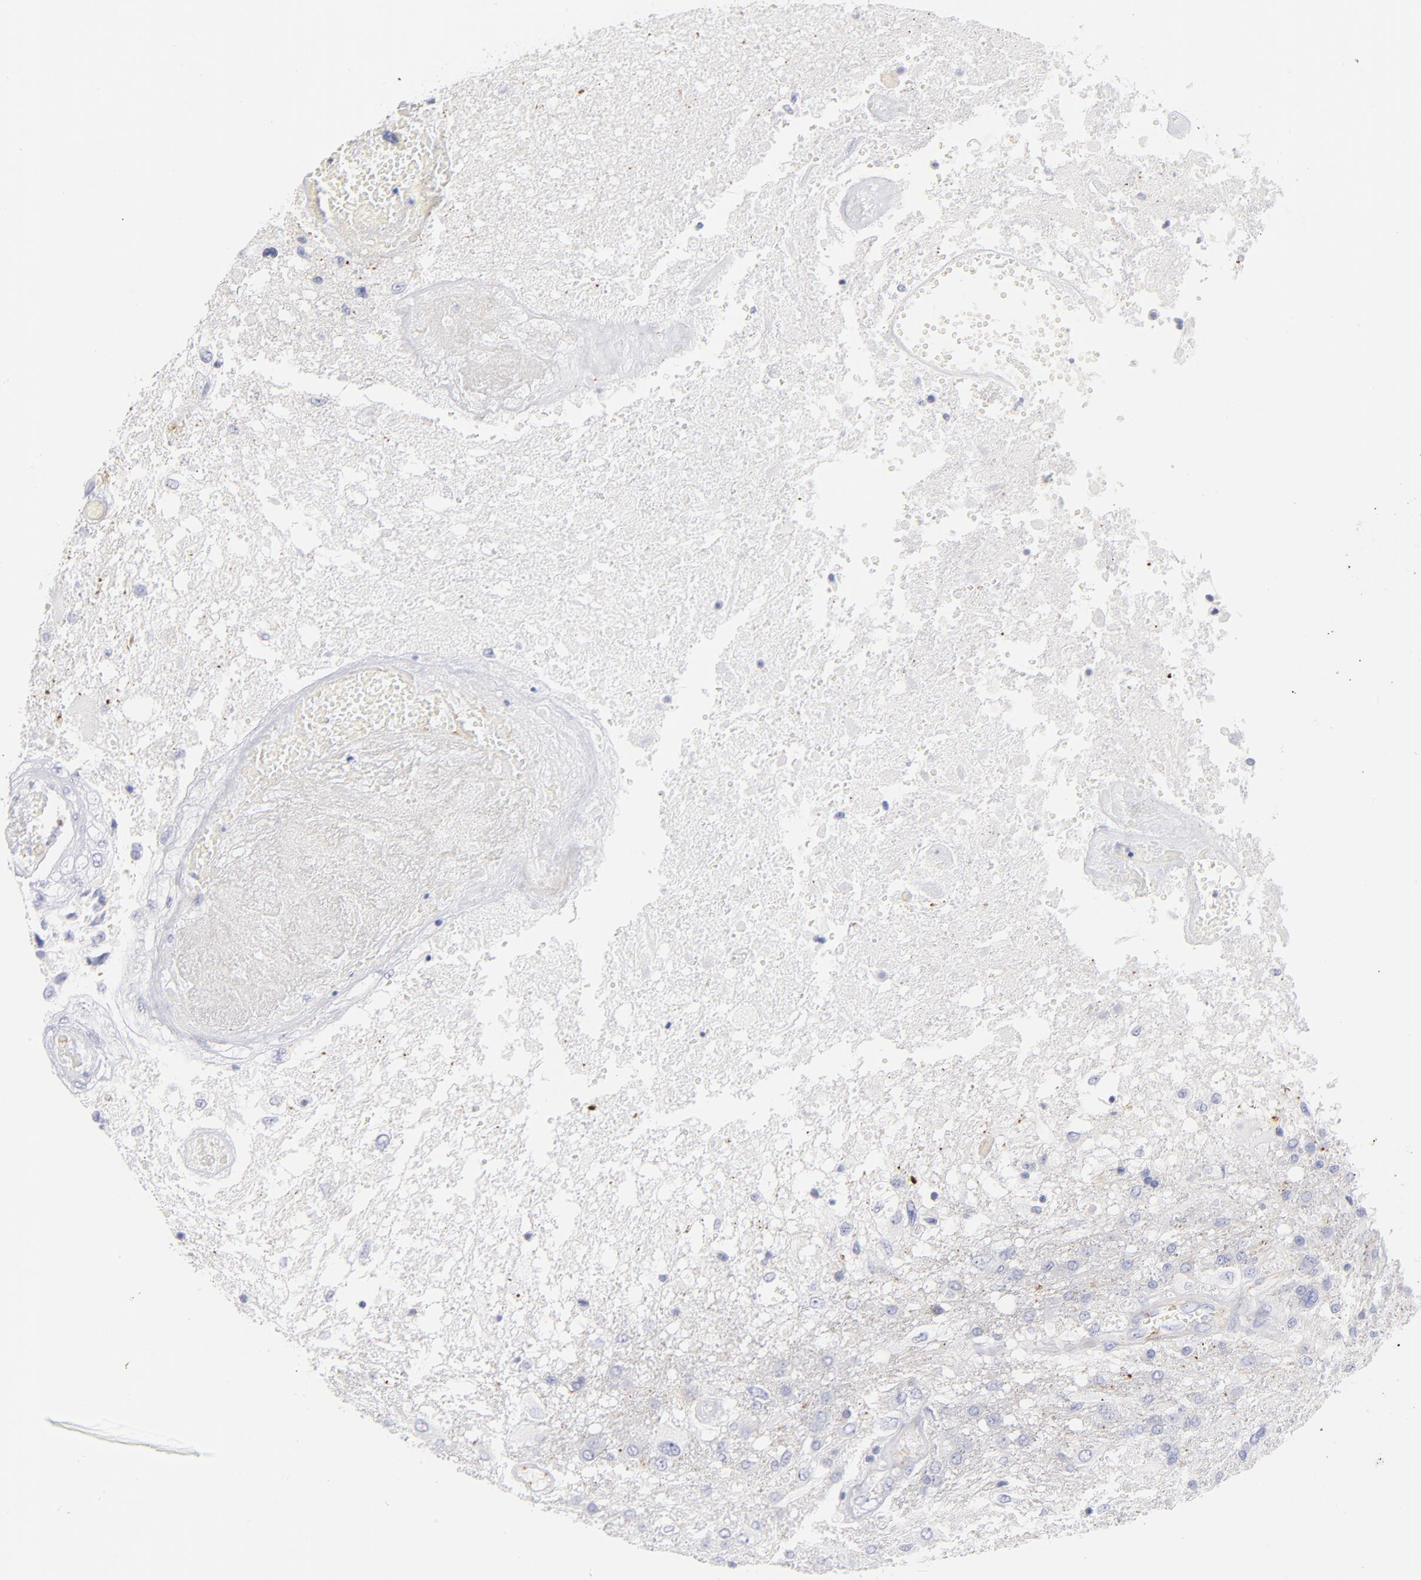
{"staining": {"intensity": "negative", "quantity": "none", "location": "none"}, "tissue": "glioma", "cell_type": "Tumor cells", "image_type": "cancer", "snomed": [{"axis": "morphology", "description": "Glioma, malignant, High grade"}, {"axis": "topography", "description": "Cerebral cortex"}], "caption": "DAB (3,3'-diaminobenzidine) immunohistochemical staining of malignant glioma (high-grade) demonstrates no significant expression in tumor cells.", "gene": "ACTA2", "patient": {"sex": "male", "age": 79}}